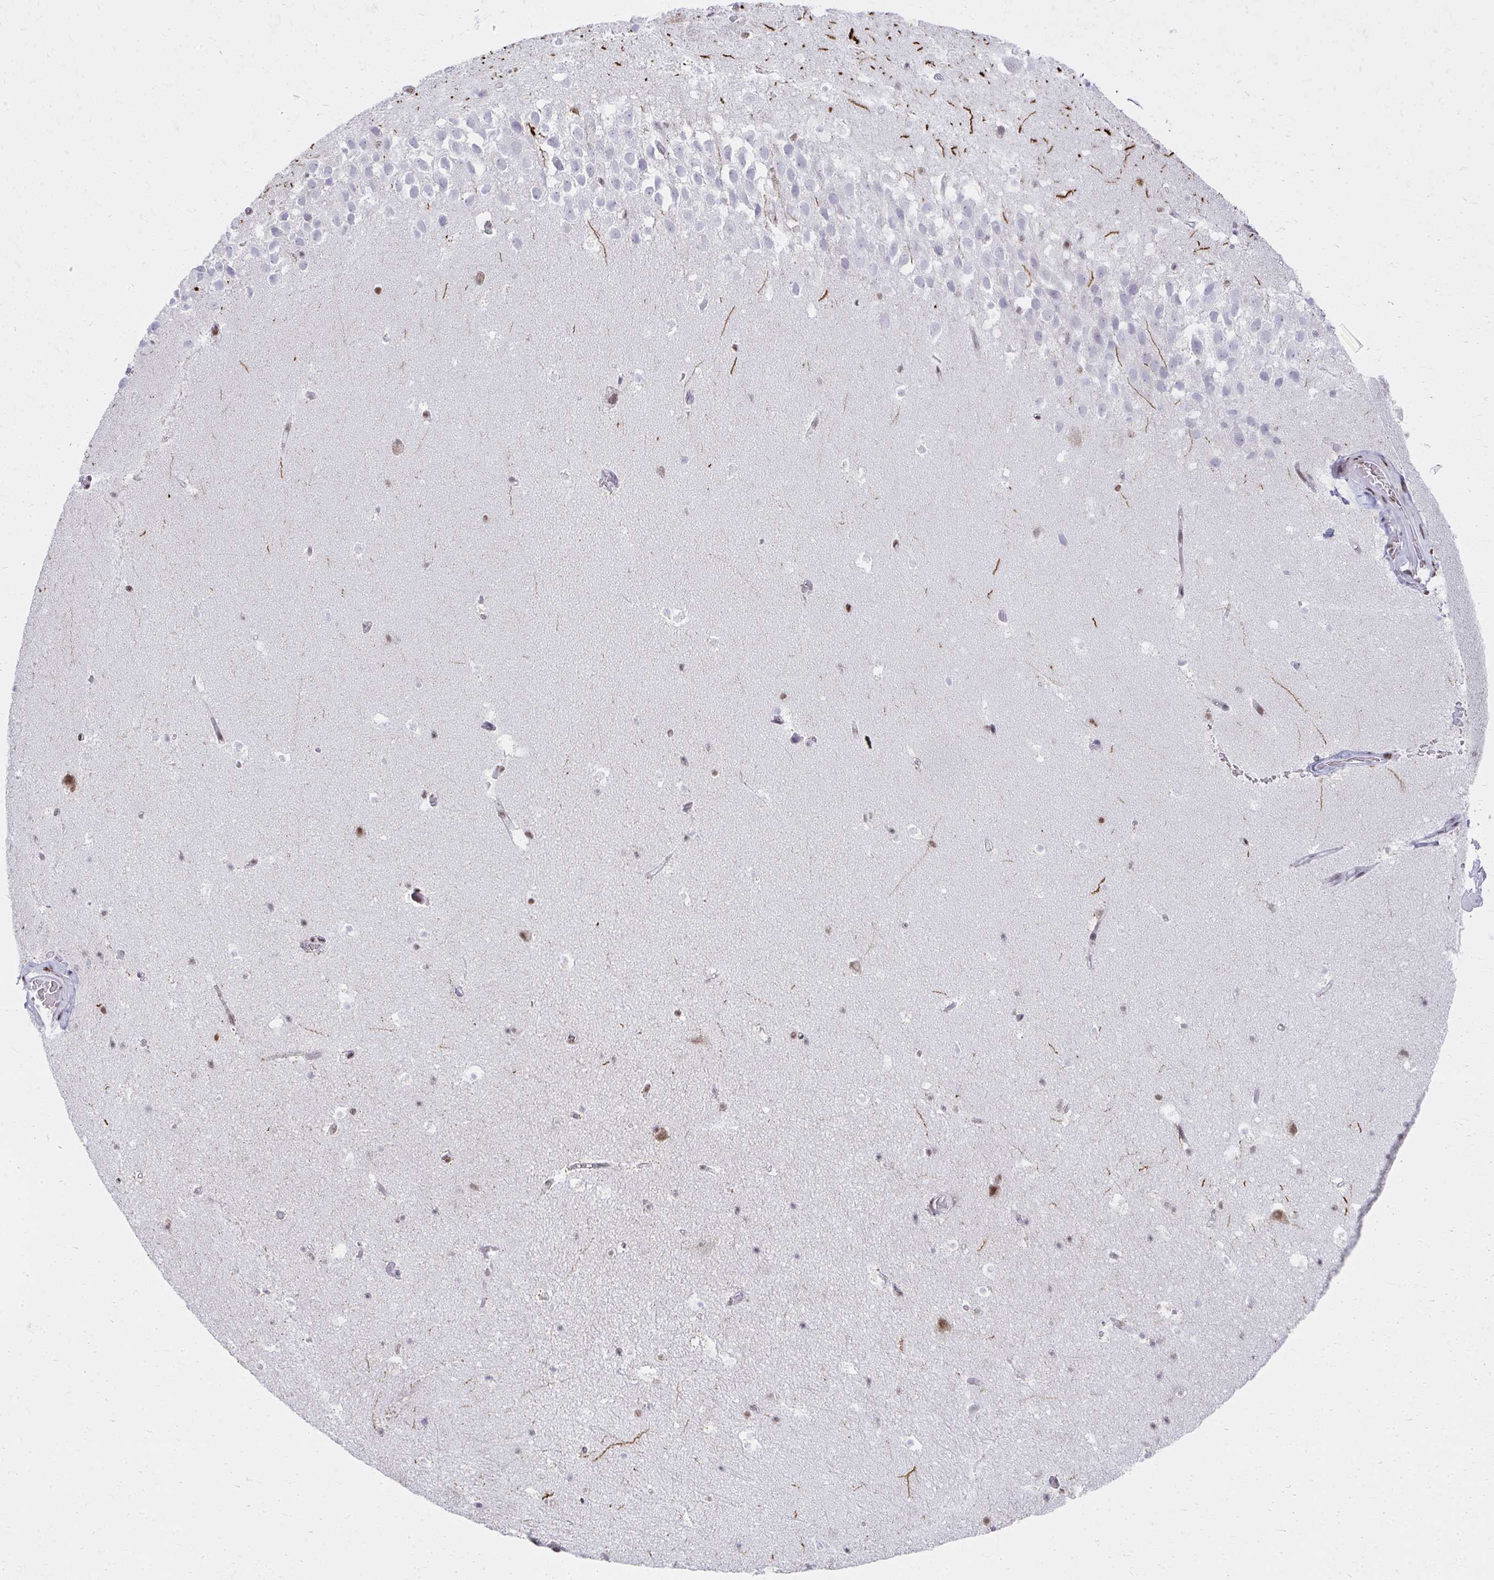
{"staining": {"intensity": "weak", "quantity": "<25%", "location": "cytoplasmic/membranous,nuclear"}, "tissue": "hippocampus", "cell_type": "Glial cells", "image_type": "normal", "snomed": [{"axis": "morphology", "description": "Normal tissue, NOS"}, {"axis": "topography", "description": "Hippocampus"}], "caption": "High power microscopy photomicrograph of an IHC image of normal hippocampus, revealing no significant positivity in glial cells.", "gene": "CREBBP", "patient": {"sex": "male", "age": 26}}